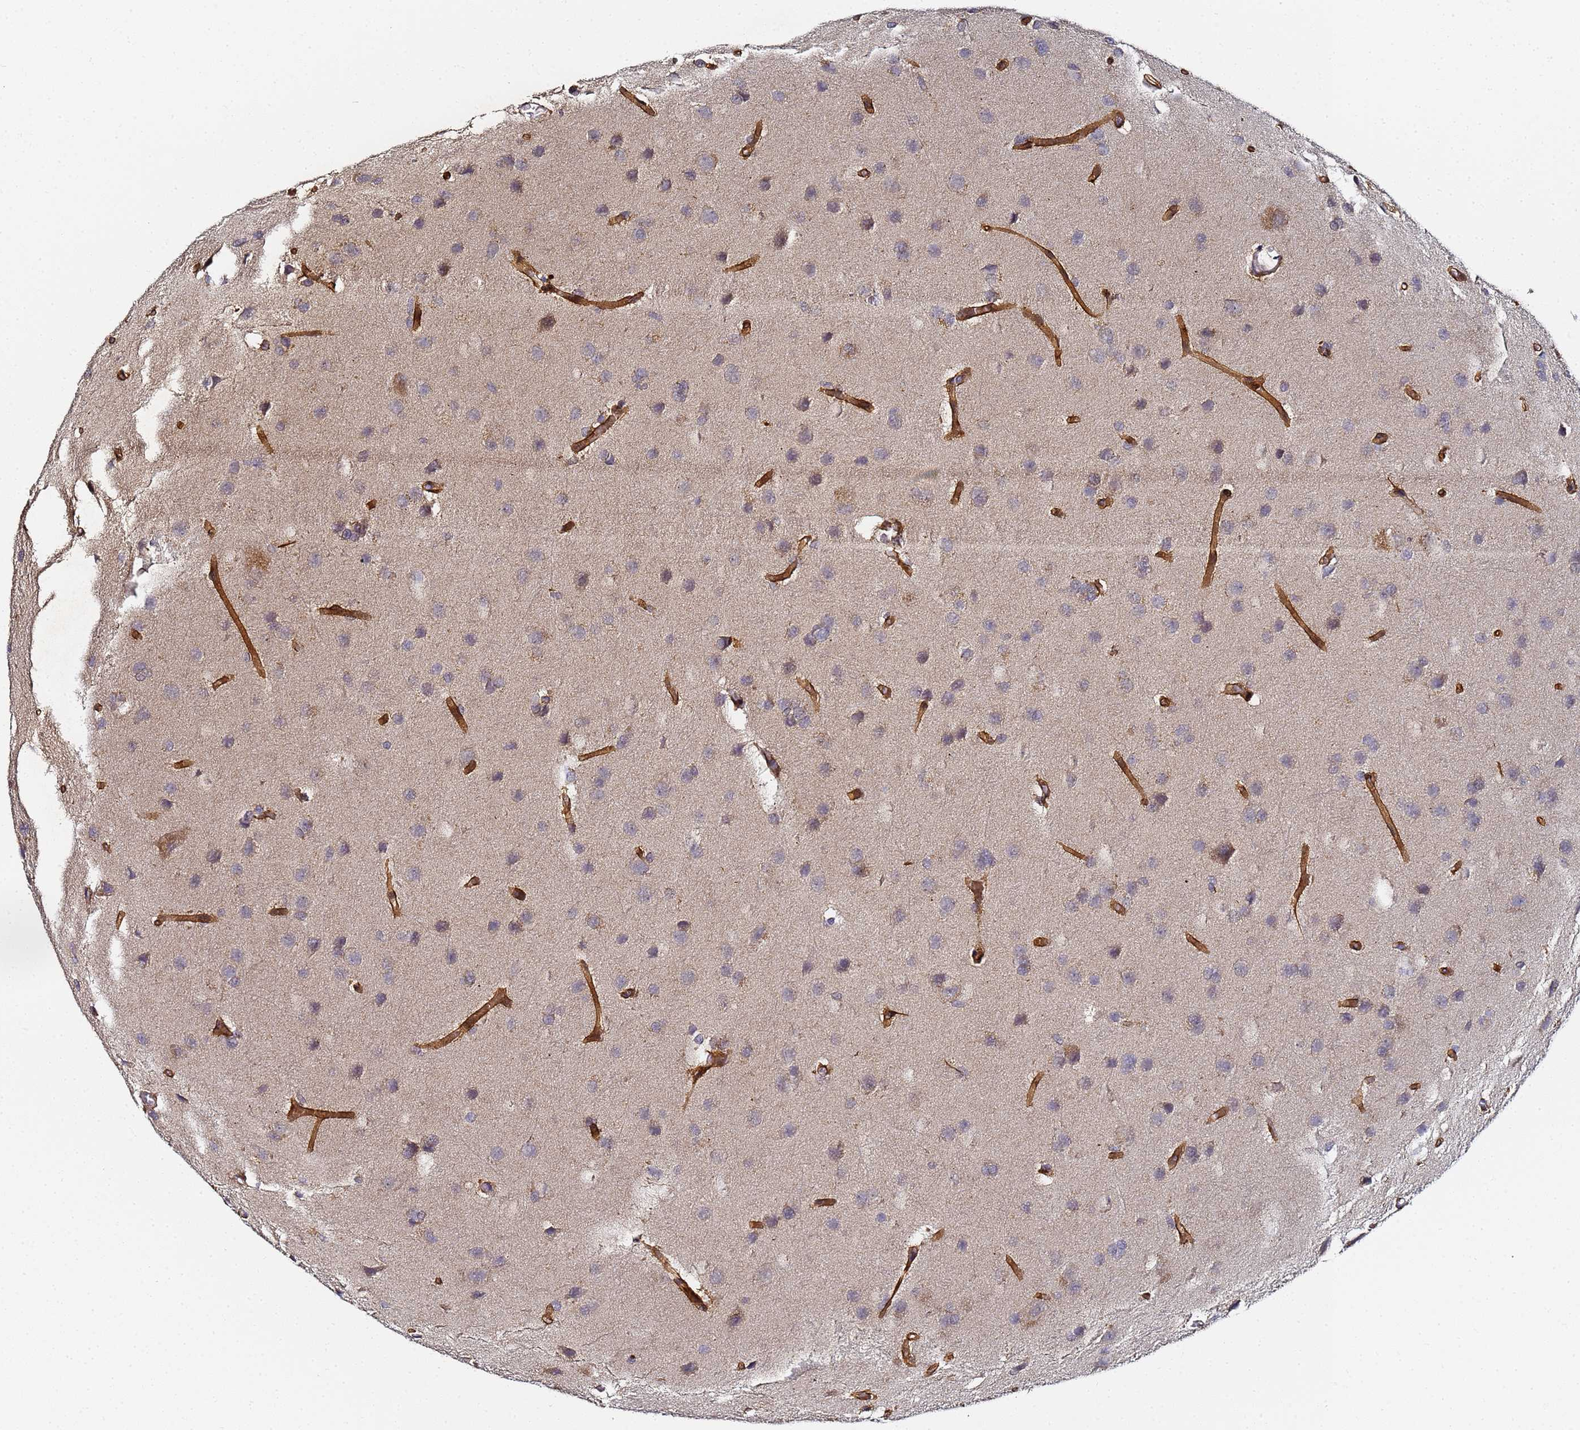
{"staining": {"intensity": "negative", "quantity": "none", "location": "none"}, "tissue": "glioma", "cell_type": "Tumor cells", "image_type": "cancer", "snomed": [{"axis": "morphology", "description": "Glioma, malignant, High grade"}, {"axis": "topography", "description": "Brain"}], "caption": "IHC micrograph of glioma stained for a protein (brown), which reveals no expression in tumor cells.", "gene": "LRRC69", "patient": {"sex": "female", "age": 50}}